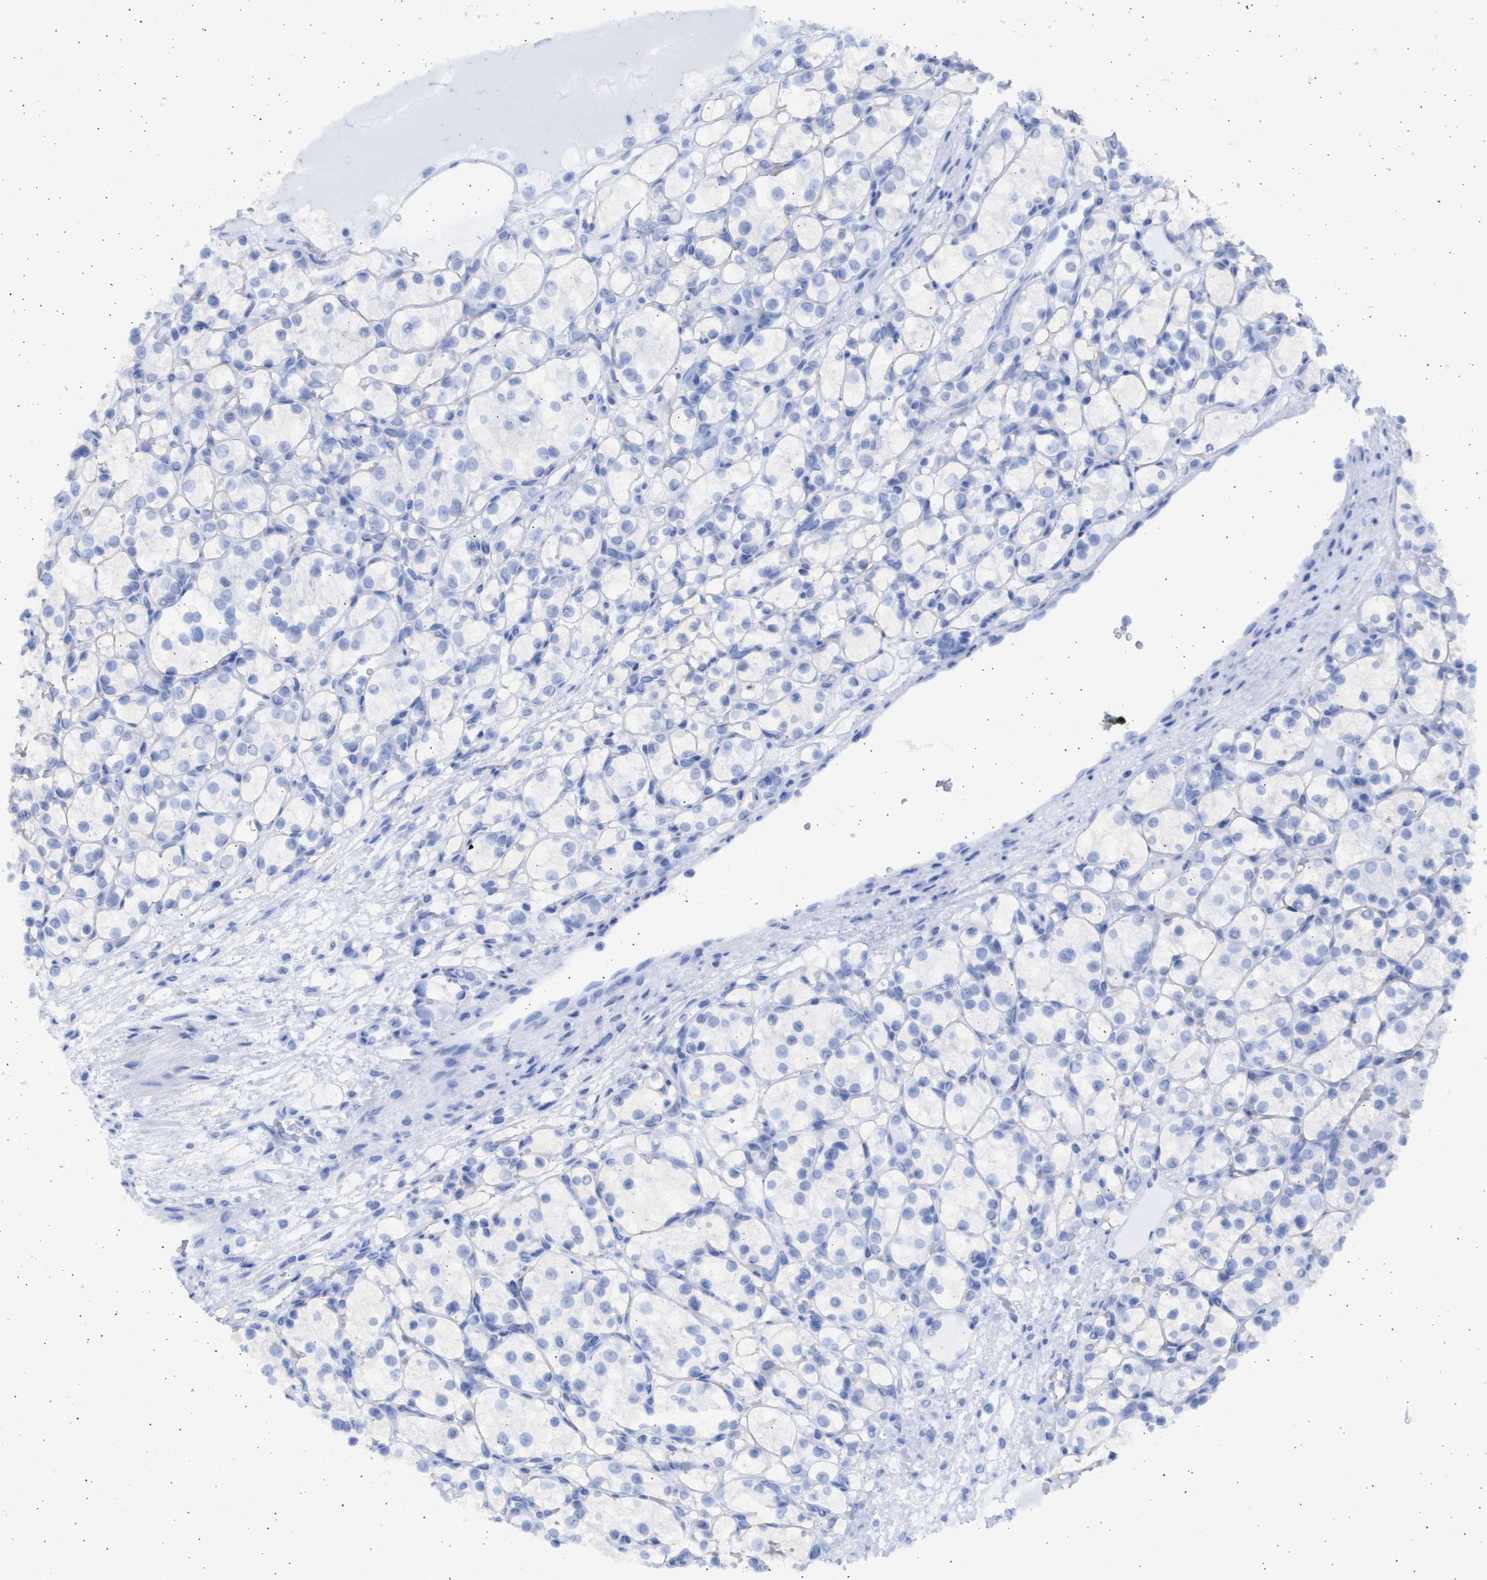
{"staining": {"intensity": "negative", "quantity": "none", "location": "none"}, "tissue": "renal cancer", "cell_type": "Tumor cells", "image_type": "cancer", "snomed": [{"axis": "morphology", "description": "Adenocarcinoma, NOS"}, {"axis": "topography", "description": "Kidney"}], "caption": "DAB (3,3'-diaminobenzidine) immunohistochemical staining of adenocarcinoma (renal) shows no significant staining in tumor cells. (Brightfield microscopy of DAB (3,3'-diaminobenzidine) IHC at high magnification).", "gene": "ALDOC", "patient": {"sex": "female", "age": 69}}